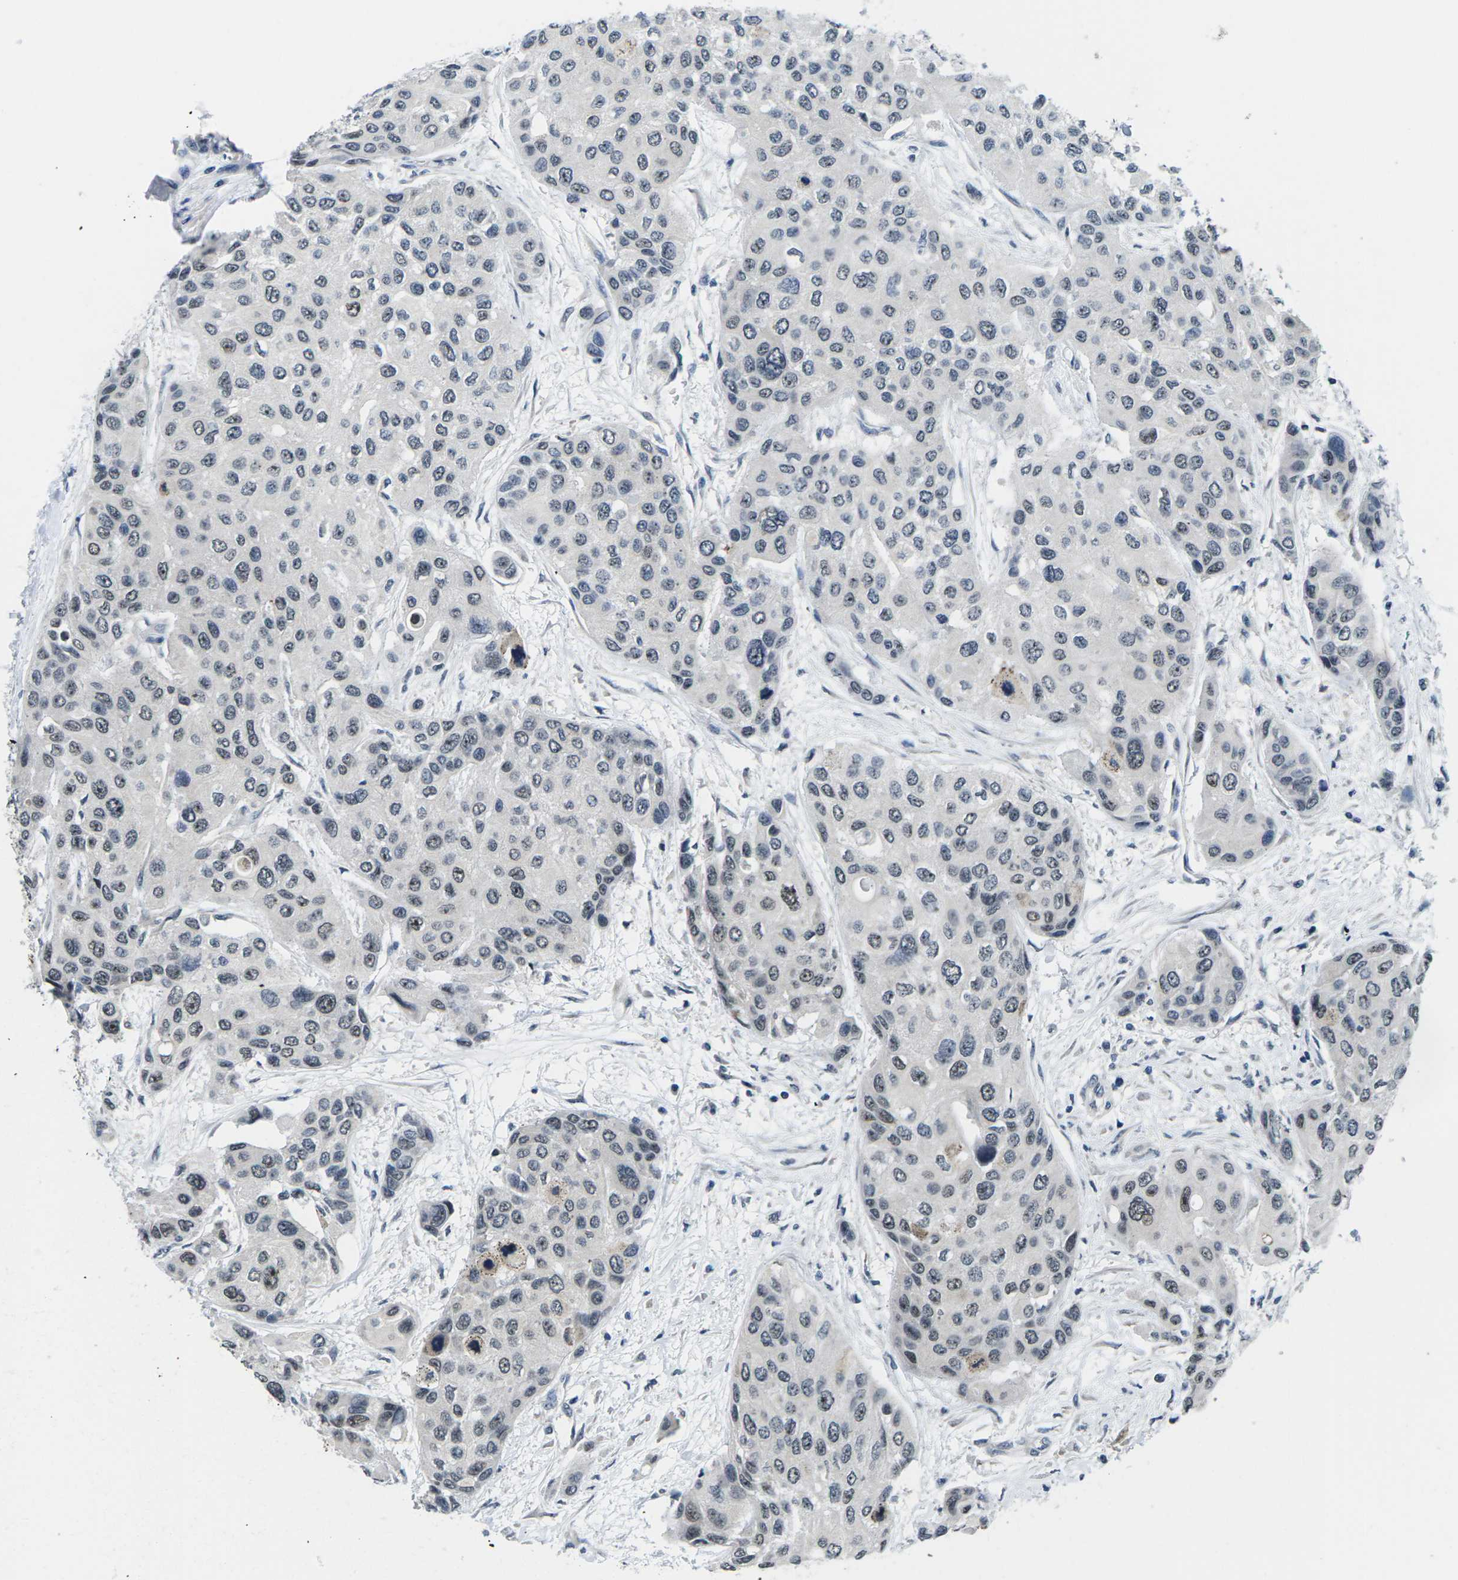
{"staining": {"intensity": "weak", "quantity": "<25%", "location": "nuclear"}, "tissue": "urothelial cancer", "cell_type": "Tumor cells", "image_type": "cancer", "snomed": [{"axis": "morphology", "description": "Urothelial carcinoma, High grade"}, {"axis": "topography", "description": "Urinary bladder"}], "caption": "Tumor cells are negative for protein expression in human urothelial cancer.", "gene": "NSRP1", "patient": {"sex": "female", "age": 56}}